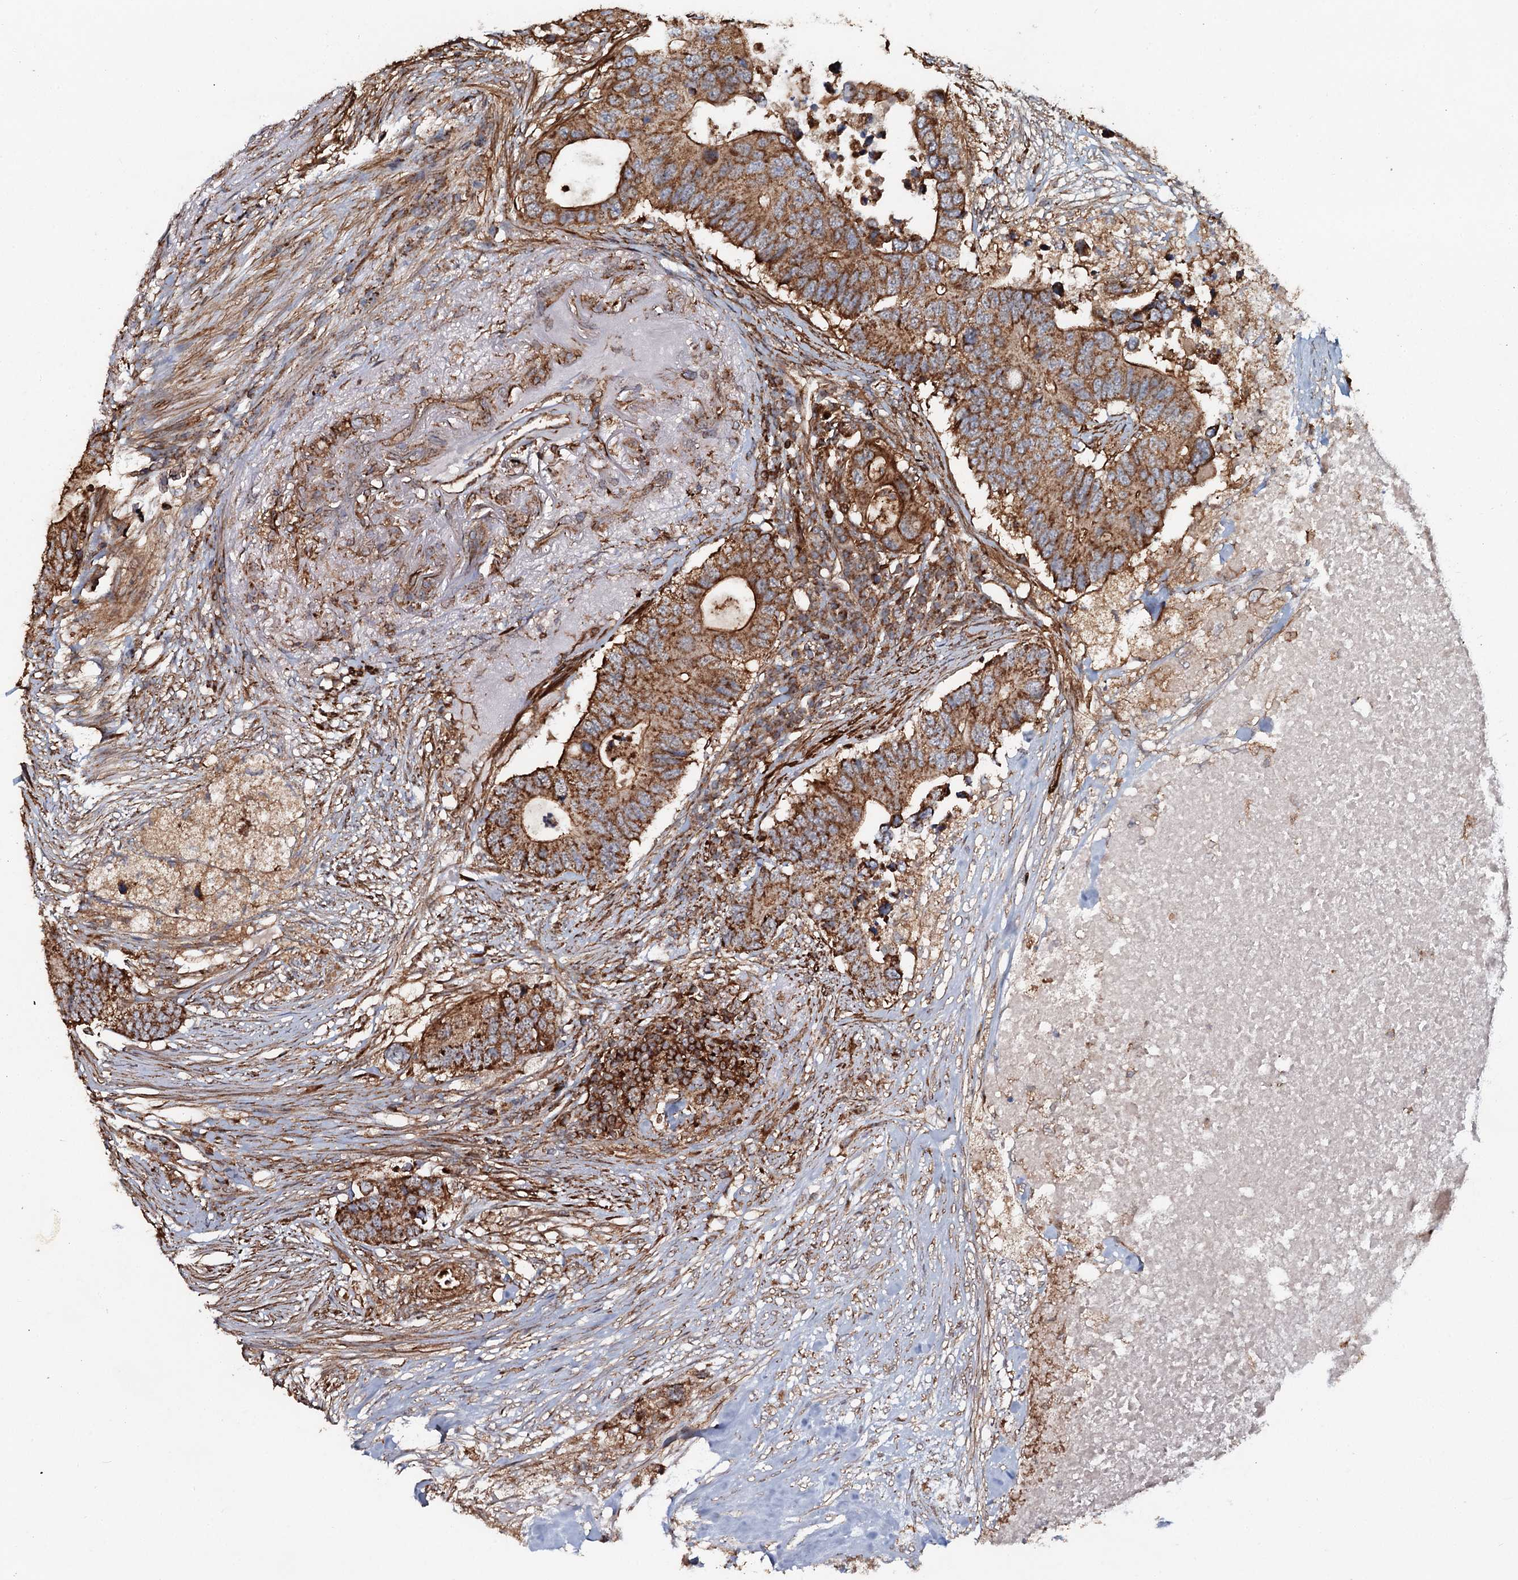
{"staining": {"intensity": "moderate", "quantity": ">75%", "location": "cytoplasmic/membranous"}, "tissue": "colorectal cancer", "cell_type": "Tumor cells", "image_type": "cancer", "snomed": [{"axis": "morphology", "description": "Adenocarcinoma, NOS"}, {"axis": "topography", "description": "Colon"}], "caption": "A brown stain shows moderate cytoplasmic/membranous expression of a protein in colorectal adenocarcinoma tumor cells.", "gene": "VWA8", "patient": {"sex": "male", "age": 71}}